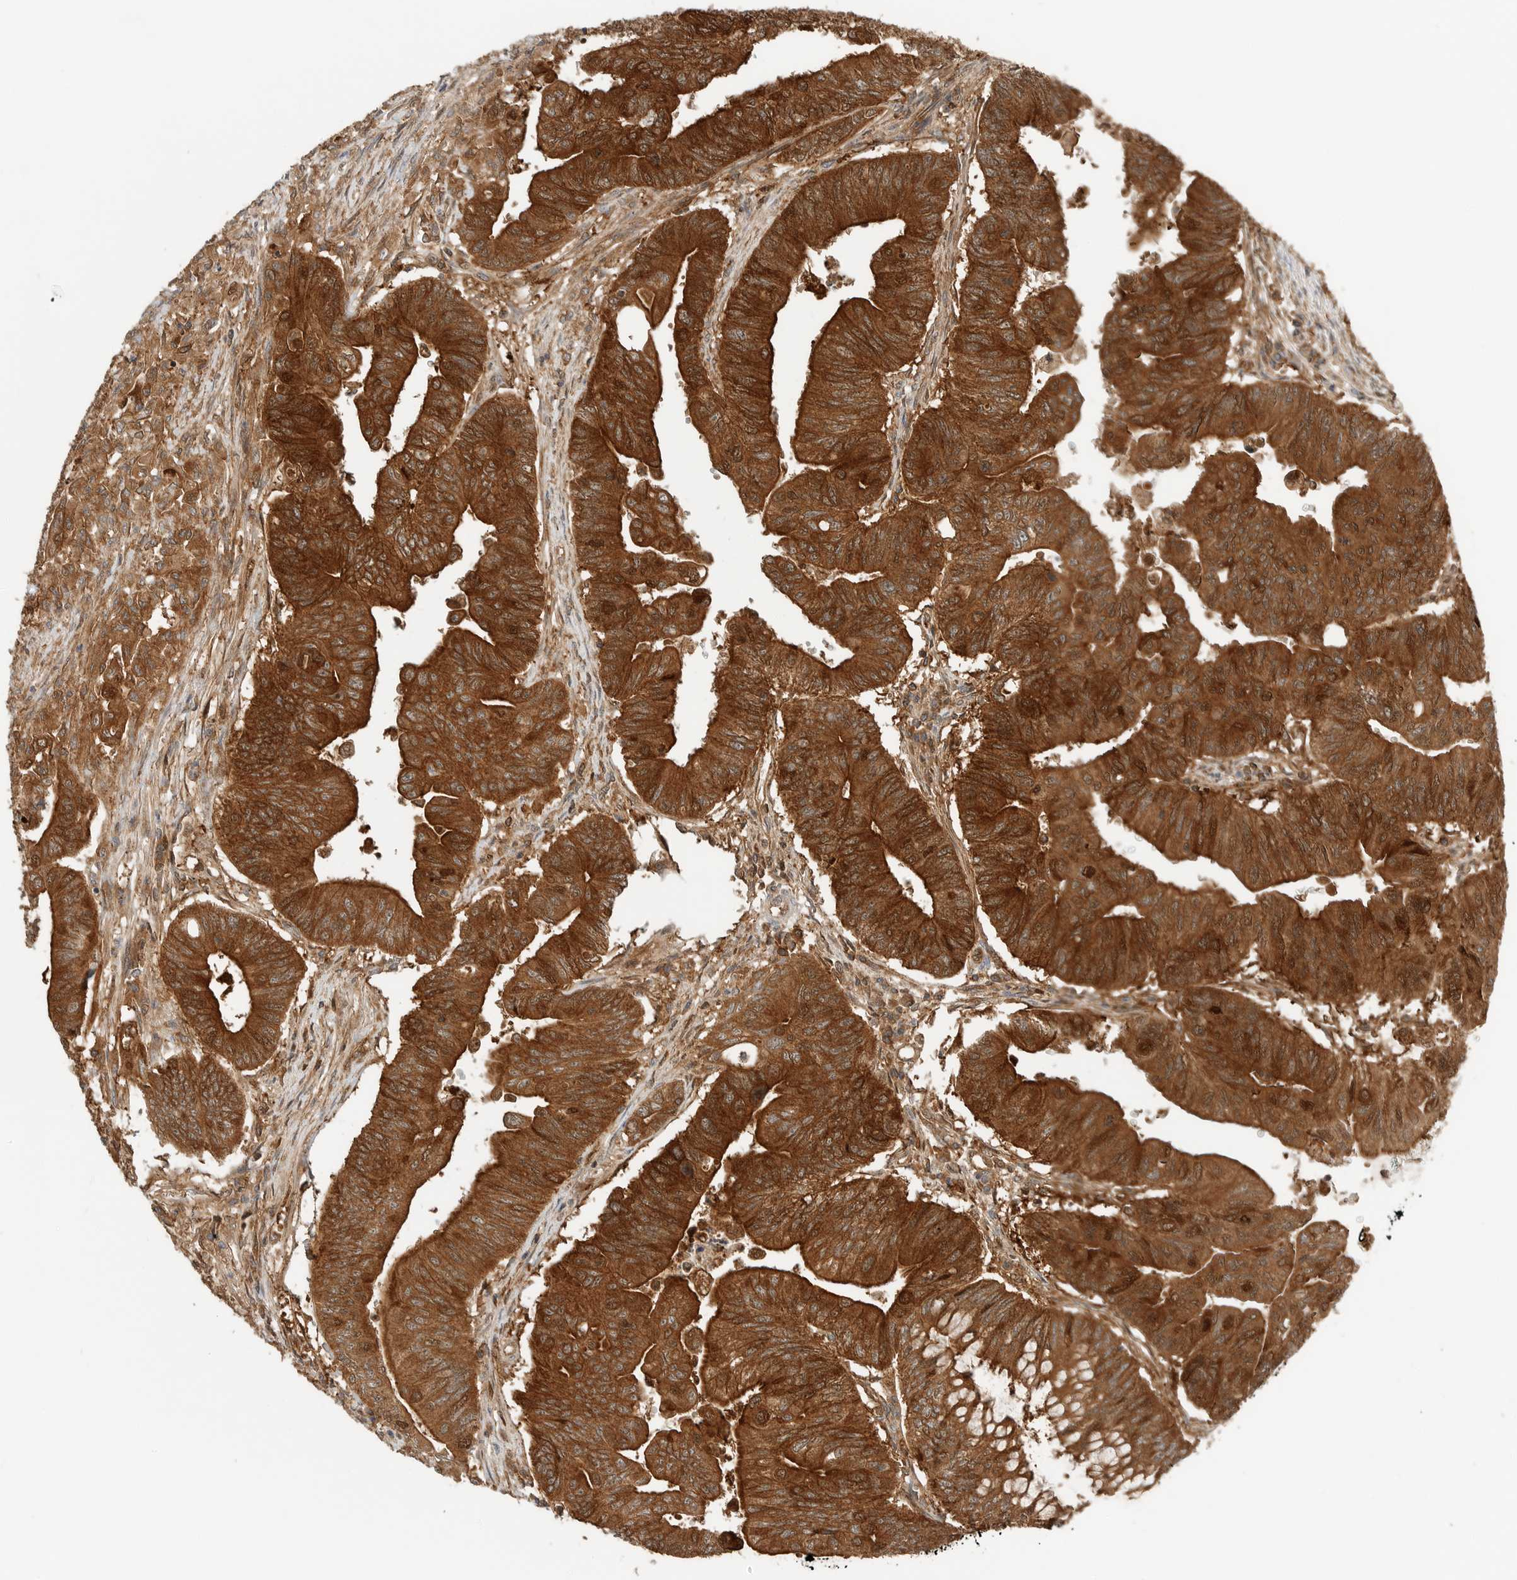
{"staining": {"intensity": "strong", "quantity": ">75%", "location": "cytoplasmic/membranous,nuclear"}, "tissue": "colorectal cancer", "cell_type": "Tumor cells", "image_type": "cancer", "snomed": [{"axis": "morphology", "description": "Adenoma, NOS"}, {"axis": "morphology", "description": "Adenocarcinoma, NOS"}, {"axis": "topography", "description": "Colon"}], "caption": "This is an image of immunohistochemistry (IHC) staining of colorectal adenocarcinoma, which shows strong staining in the cytoplasmic/membranous and nuclear of tumor cells.", "gene": "XPNPEP1", "patient": {"sex": "male", "age": 79}}